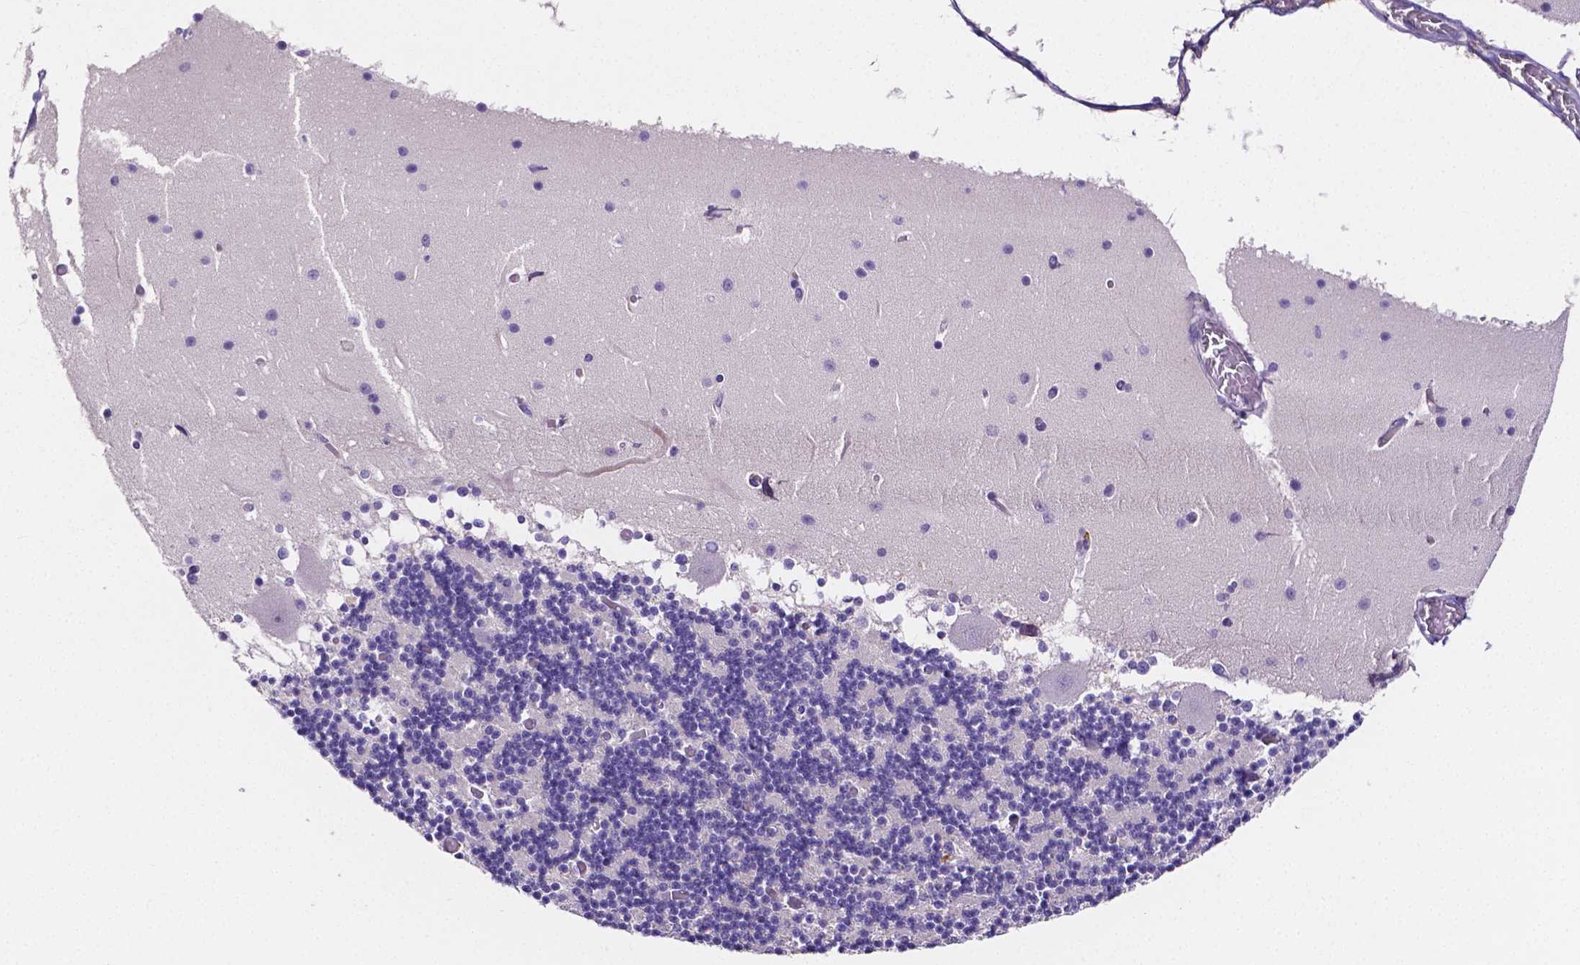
{"staining": {"intensity": "negative", "quantity": "none", "location": "none"}, "tissue": "cerebellum", "cell_type": "Cells in granular layer", "image_type": "normal", "snomed": [{"axis": "morphology", "description": "Normal tissue, NOS"}, {"axis": "topography", "description": "Cerebellum"}], "caption": "Immunohistochemistry (IHC) photomicrograph of benign cerebellum: cerebellum stained with DAB (3,3'-diaminobenzidine) demonstrates no significant protein expression in cells in granular layer. The staining is performed using DAB brown chromogen with nuclei counter-stained in using hematoxylin.", "gene": "NRGN", "patient": {"sex": "female", "age": 28}}